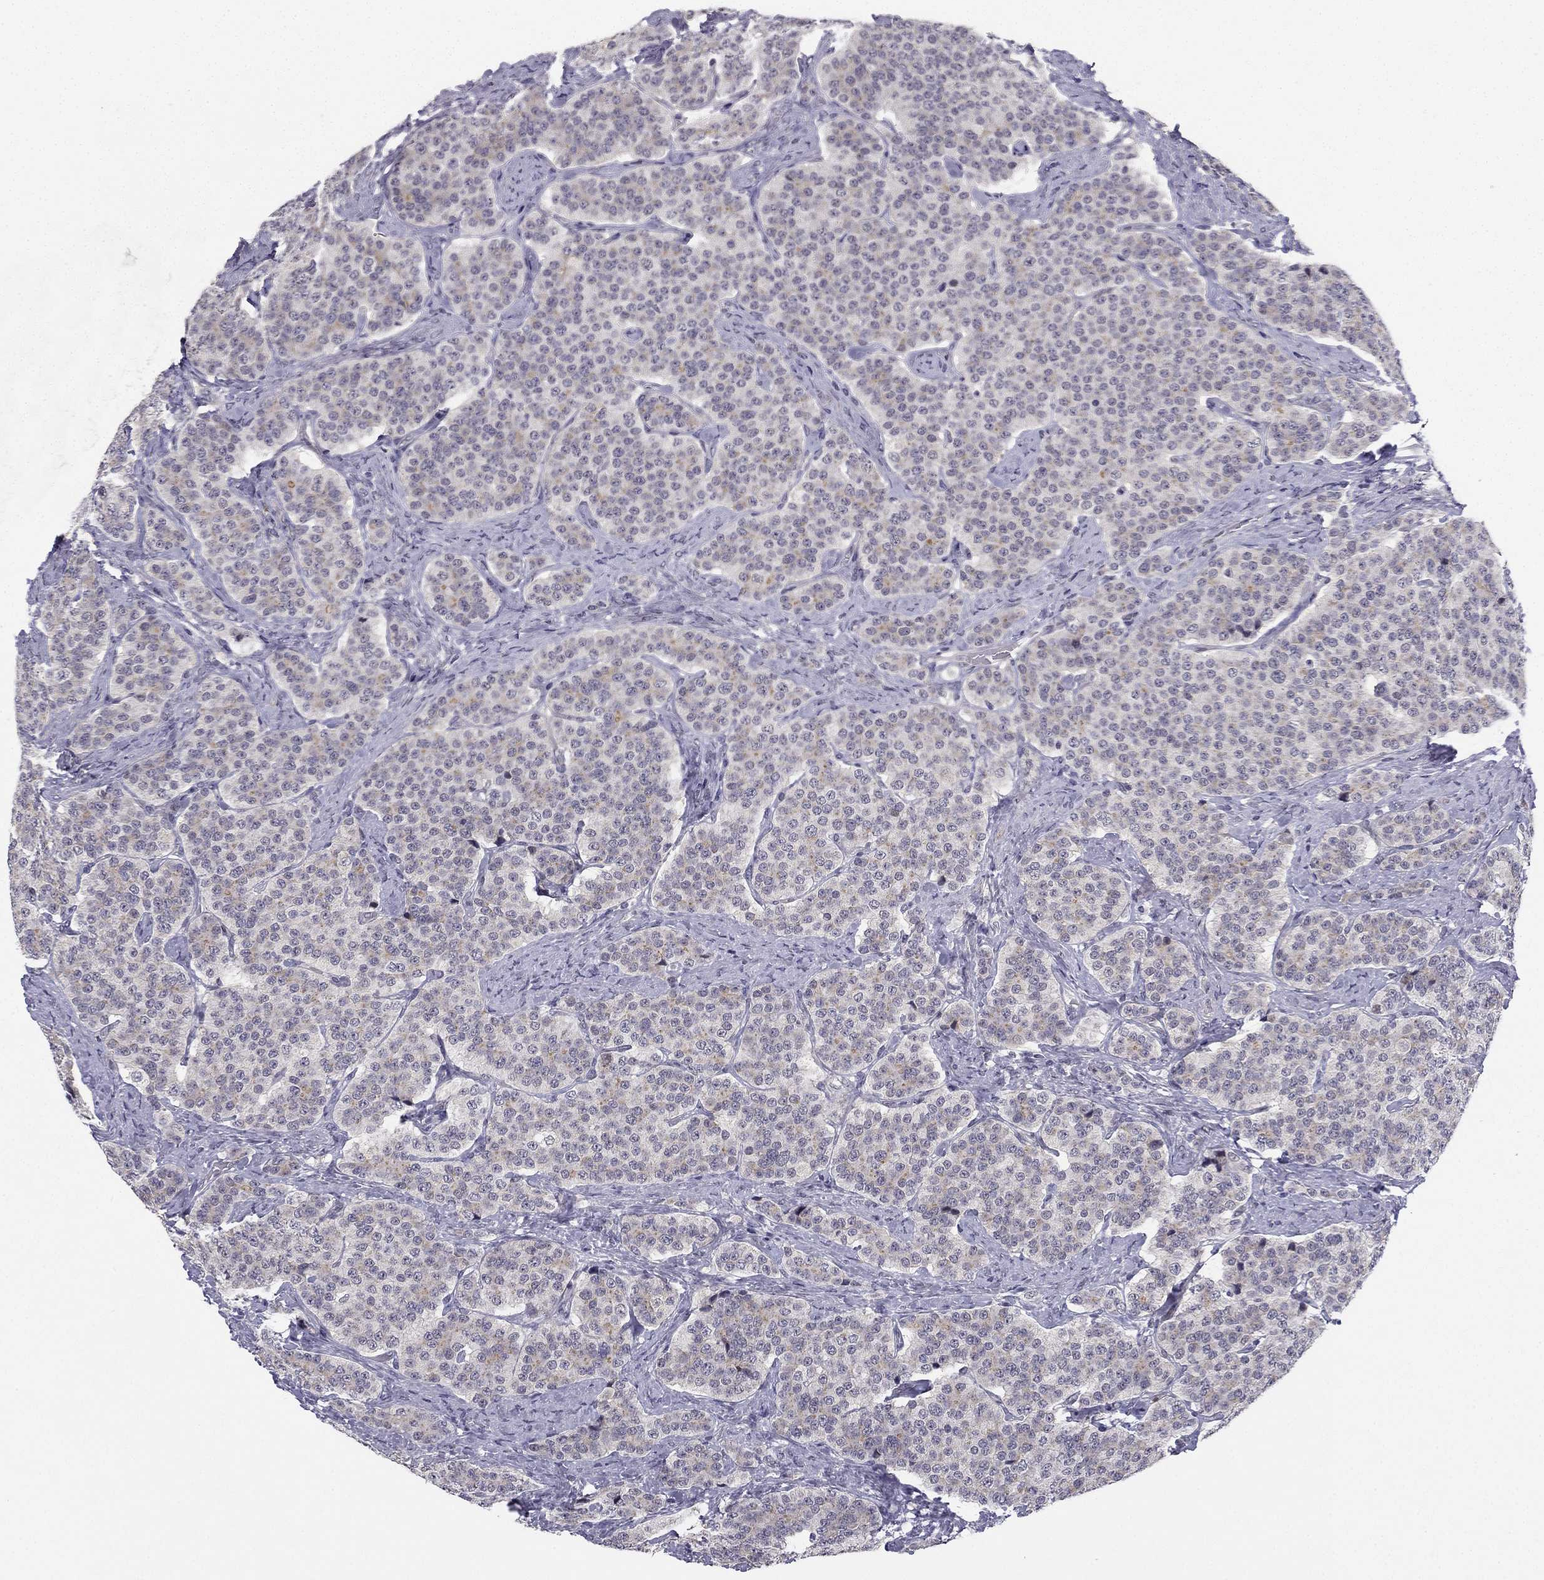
{"staining": {"intensity": "weak", "quantity": "<25%", "location": "cytoplasmic/membranous"}, "tissue": "carcinoid", "cell_type": "Tumor cells", "image_type": "cancer", "snomed": [{"axis": "morphology", "description": "Carcinoid, malignant, NOS"}, {"axis": "topography", "description": "Small intestine"}], "caption": "Tumor cells show no significant protein positivity in carcinoid.", "gene": "CHST8", "patient": {"sex": "female", "age": 58}}